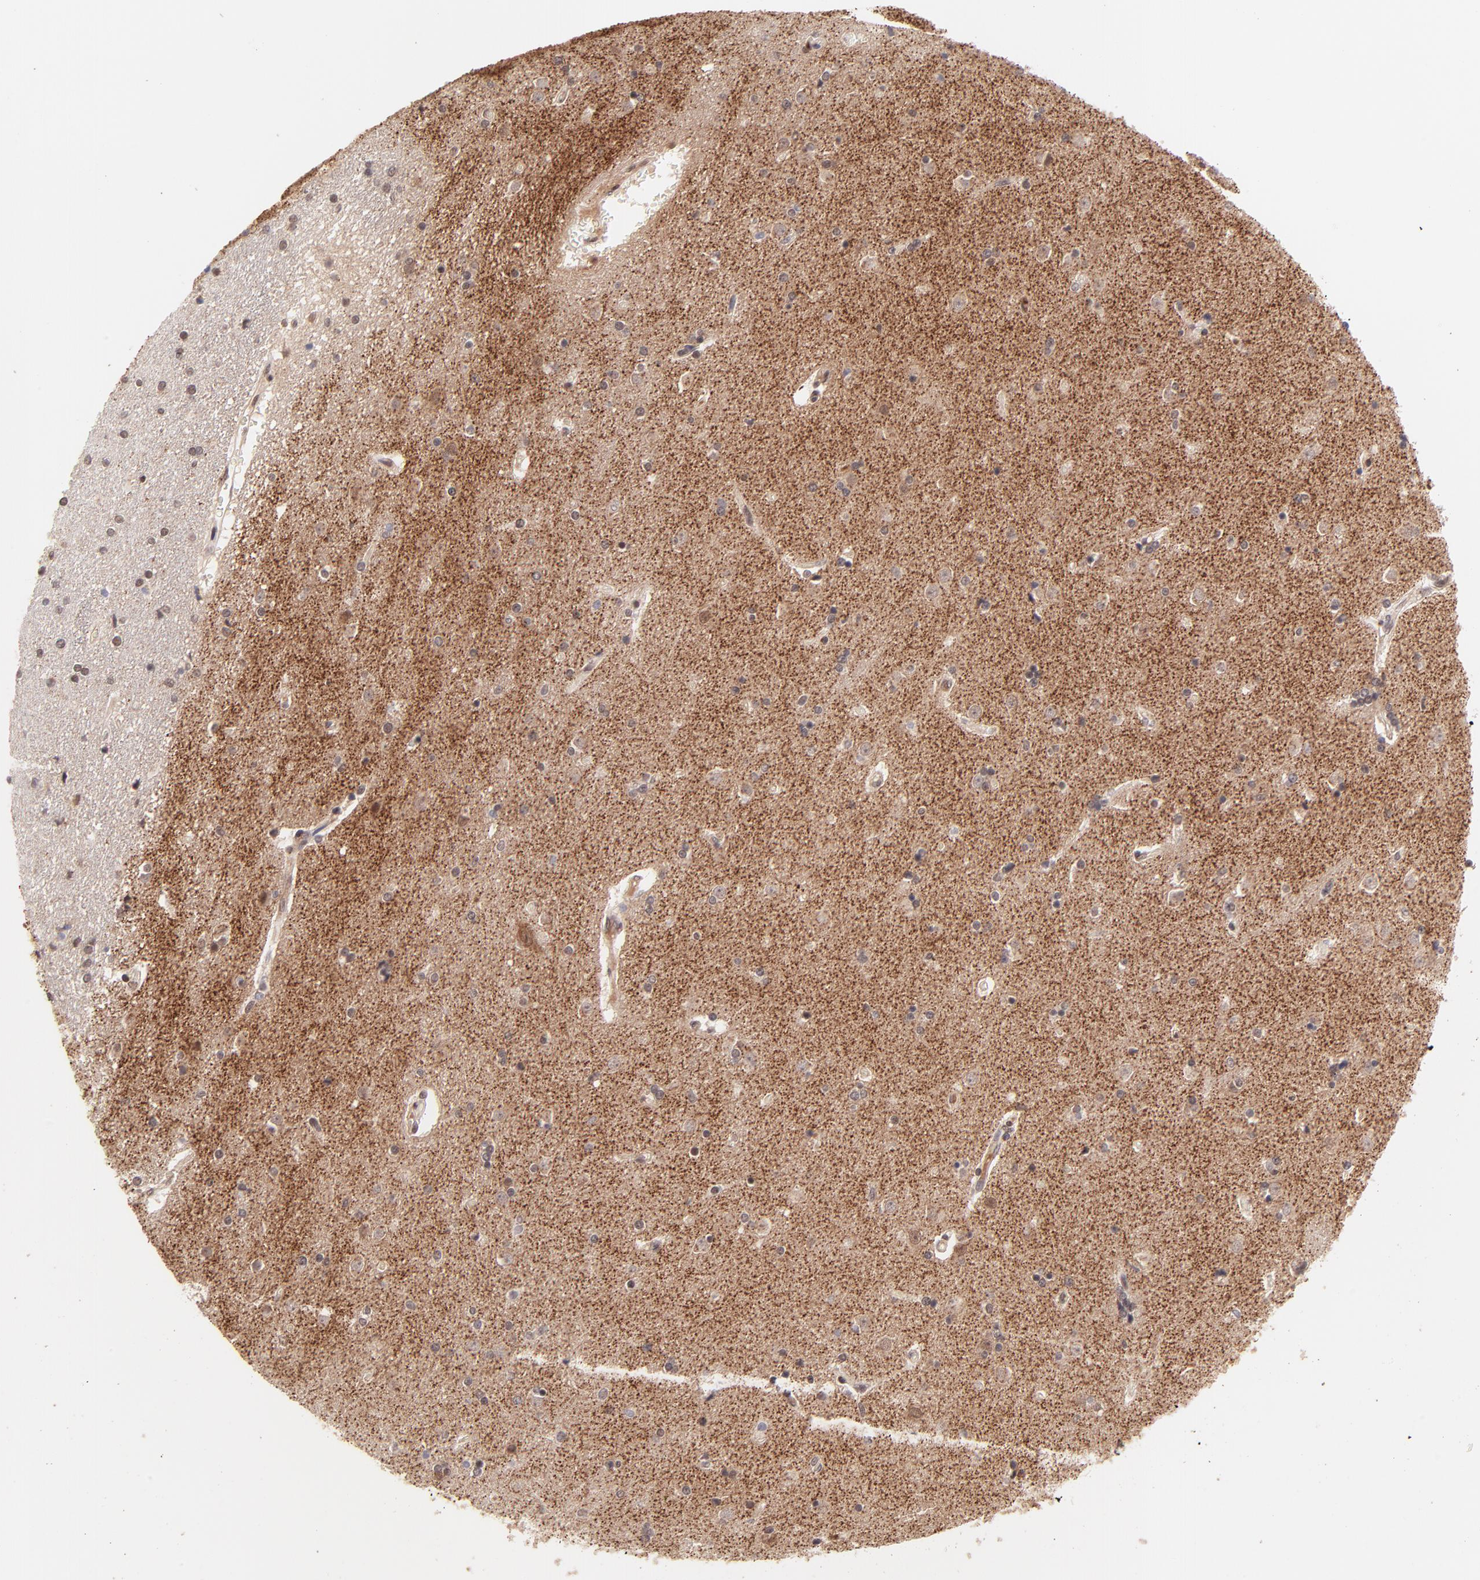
{"staining": {"intensity": "moderate", "quantity": "25%-75%", "location": "nuclear"}, "tissue": "caudate", "cell_type": "Glial cells", "image_type": "normal", "snomed": [{"axis": "morphology", "description": "Normal tissue, NOS"}, {"axis": "topography", "description": "Lateral ventricle wall"}], "caption": "Immunohistochemical staining of unremarkable human caudate demonstrates moderate nuclear protein expression in approximately 25%-75% of glial cells. The protein is shown in brown color, while the nuclei are stained blue.", "gene": "MED12", "patient": {"sex": "female", "age": 54}}